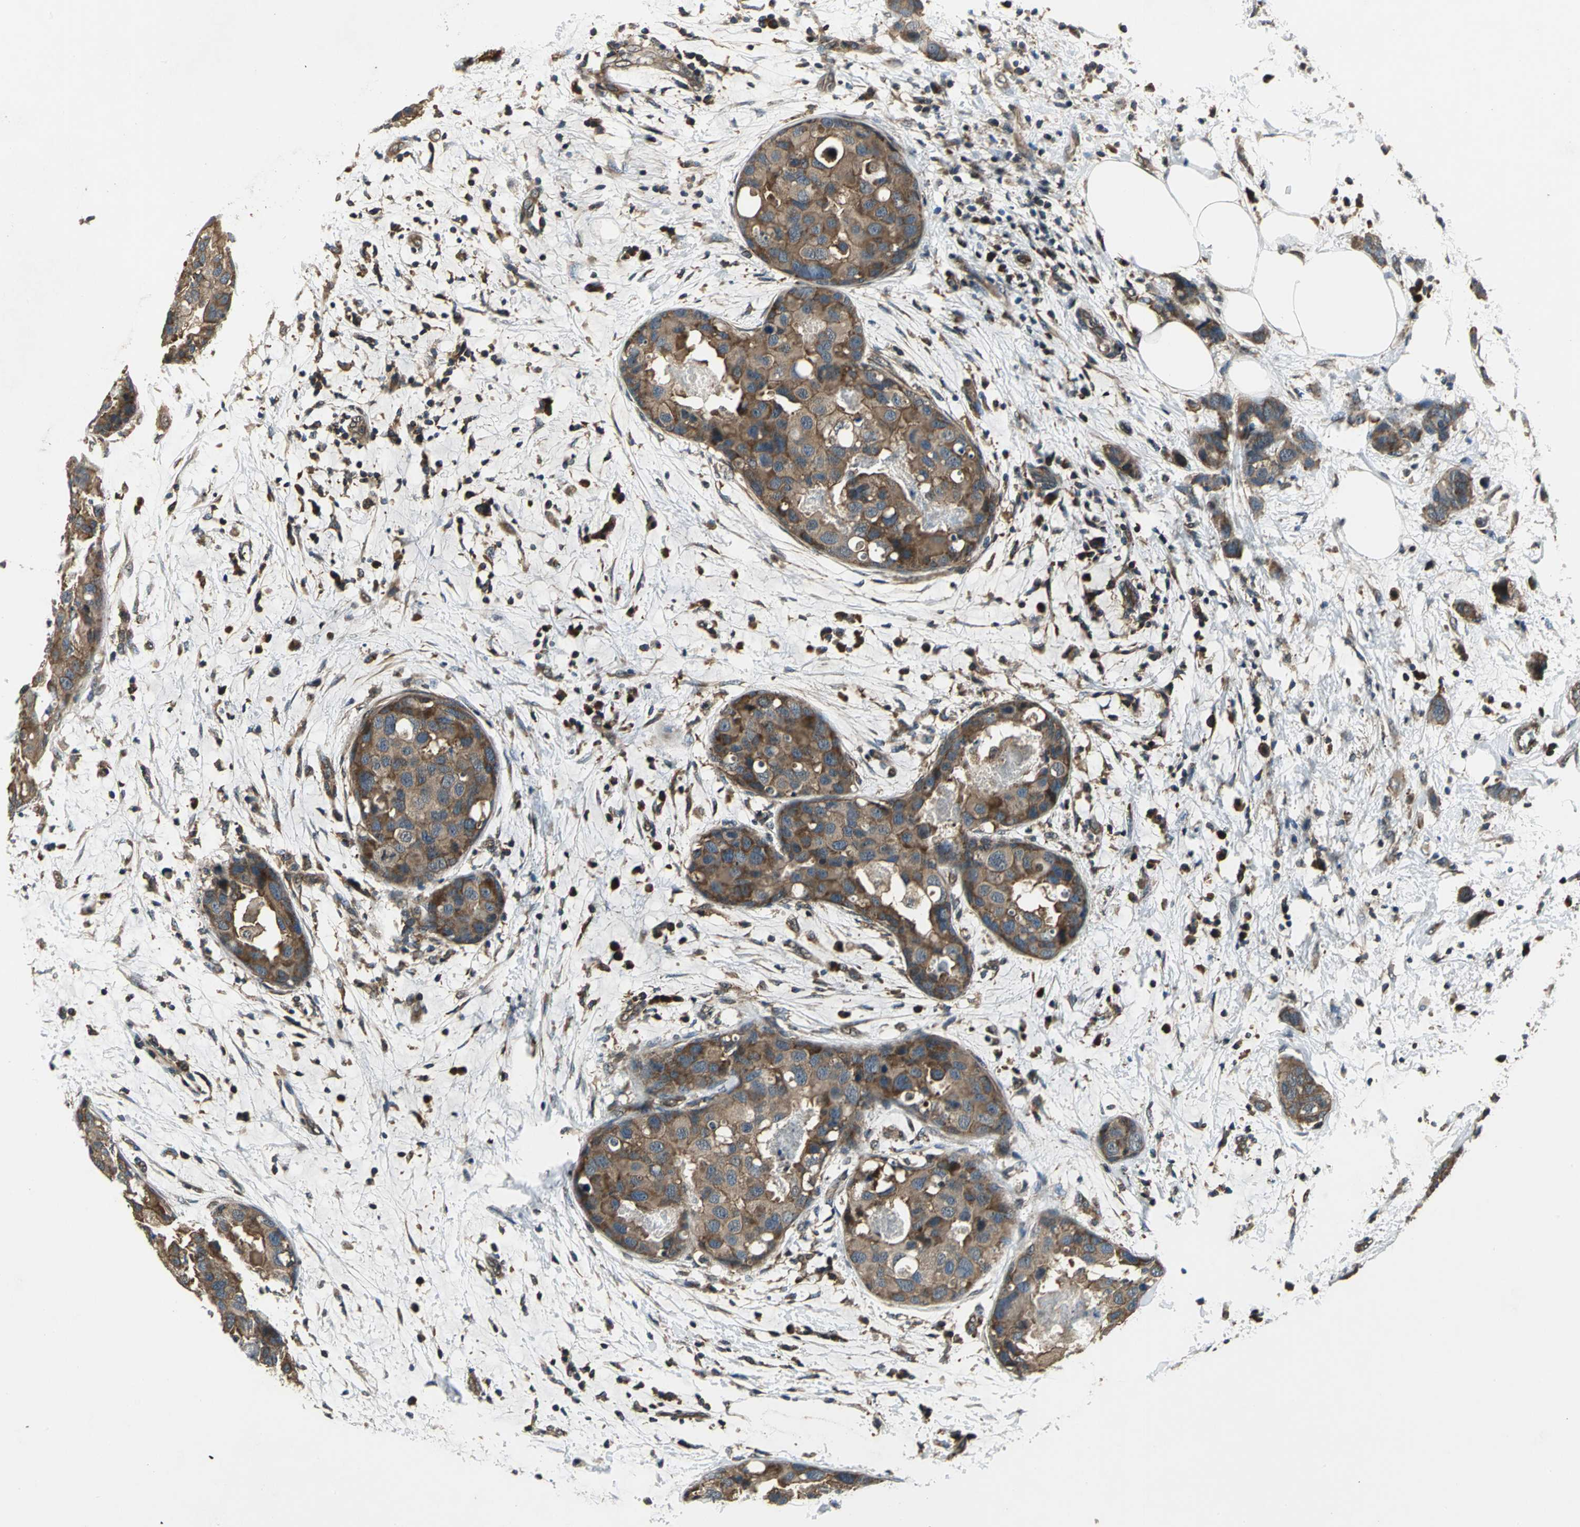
{"staining": {"intensity": "moderate", "quantity": ">75%", "location": "cytoplasmic/membranous"}, "tissue": "breast cancer", "cell_type": "Tumor cells", "image_type": "cancer", "snomed": [{"axis": "morphology", "description": "Normal tissue, NOS"}, {"axis": "morphology", "description": "Duct carcinoma"}, {"axis": "topography", "description": "Breast"}], "caption": "Protein staining of breast intraductal carcinoma tissue demonstrates moderate cytoplasmic/membranous expression in approximately >75% of tumor cells.", "gene": "EIF2B2", "patient": {"sex": "female", "age": 50}}